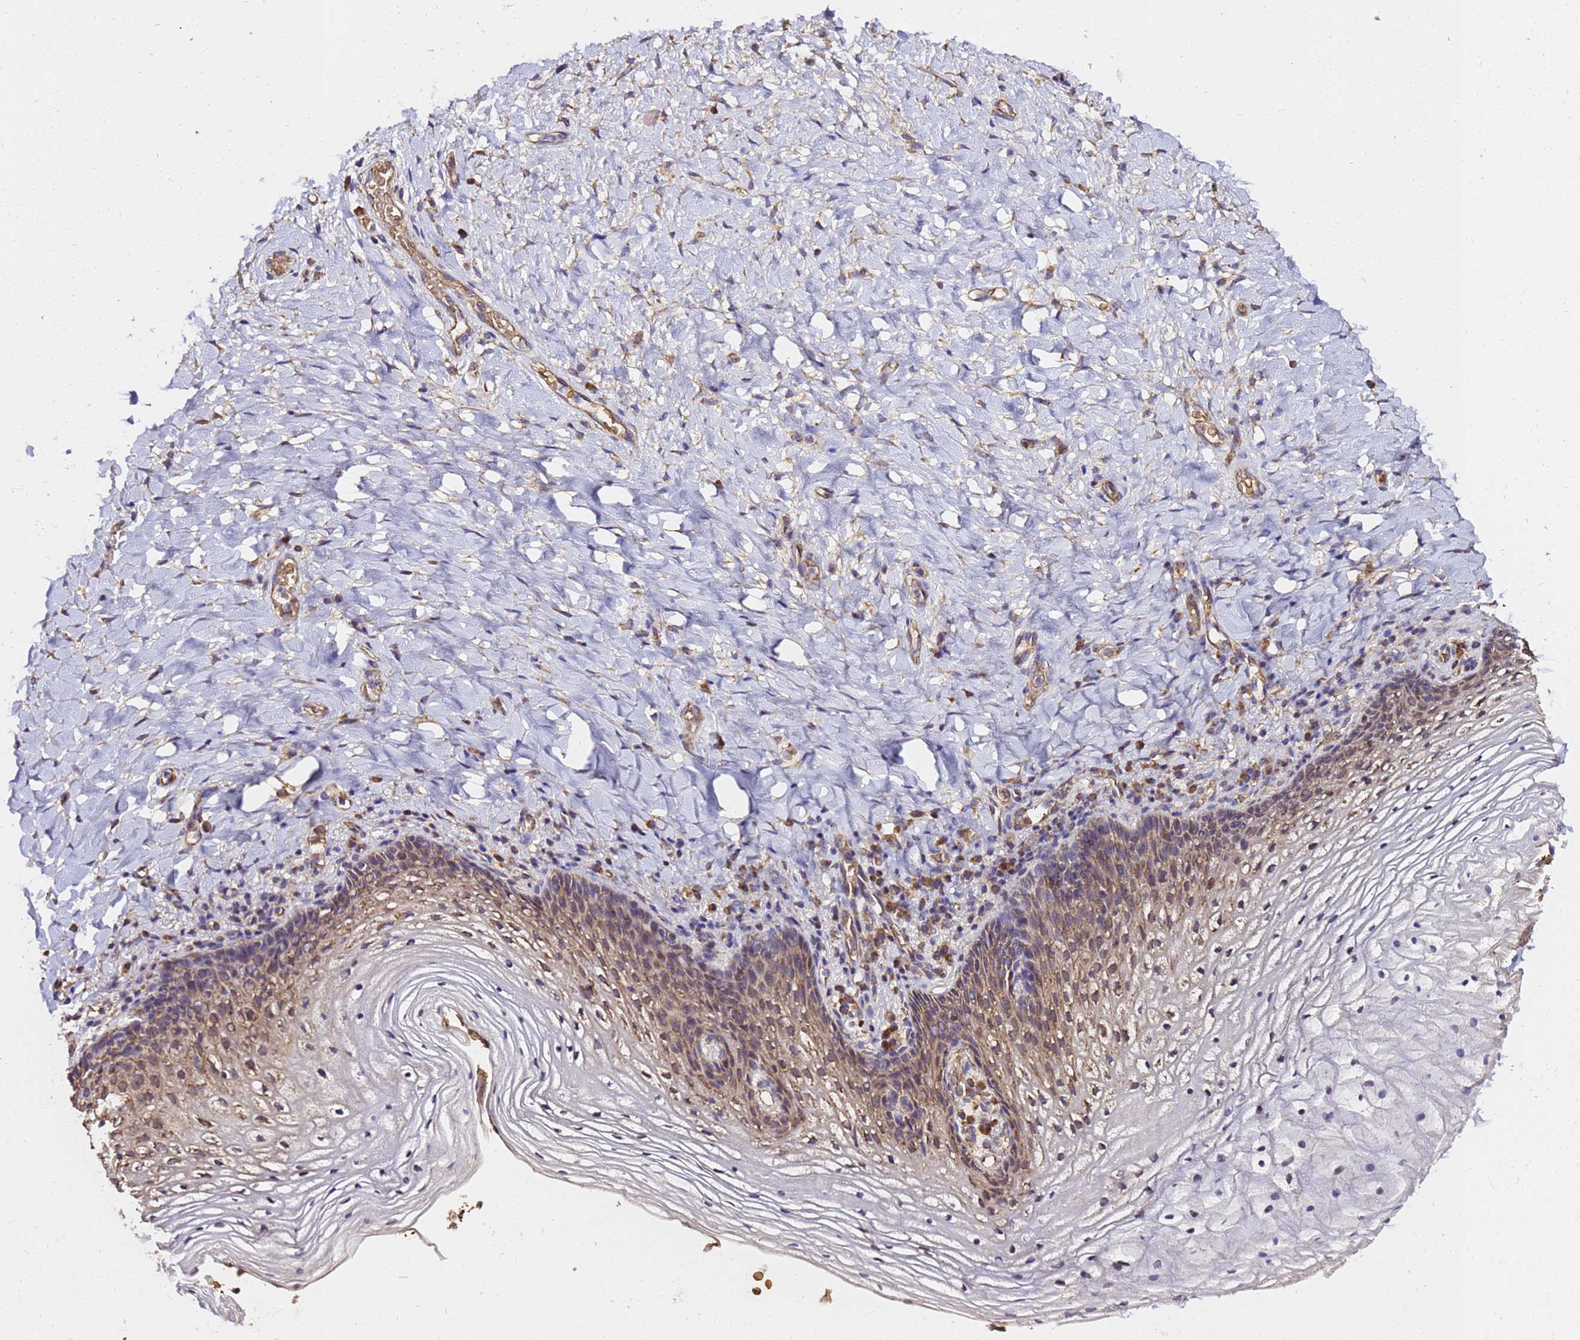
{"staining": {"intensity": "moderate", "quantity": "25%-75%", "location": "cytoplasmic/membranous"}, "tissue": "vagina", "cell_type": "Squamous epithelial cells", "image_type": "normal", "snomed": [{"axis": "morphology", "description": "Normal tissue, NOS"}, {"axis": "topography", "description": "Vagina"}], "caption": "Brown immunohistochemical staining in benign human vagina demonstrates moderate cytoplasmic/membranous staining in approximately 25%-75% of squamous epithelial cells.", "gene": "LRRIQ1", "patient": {"sex": "female", "age": 60}}